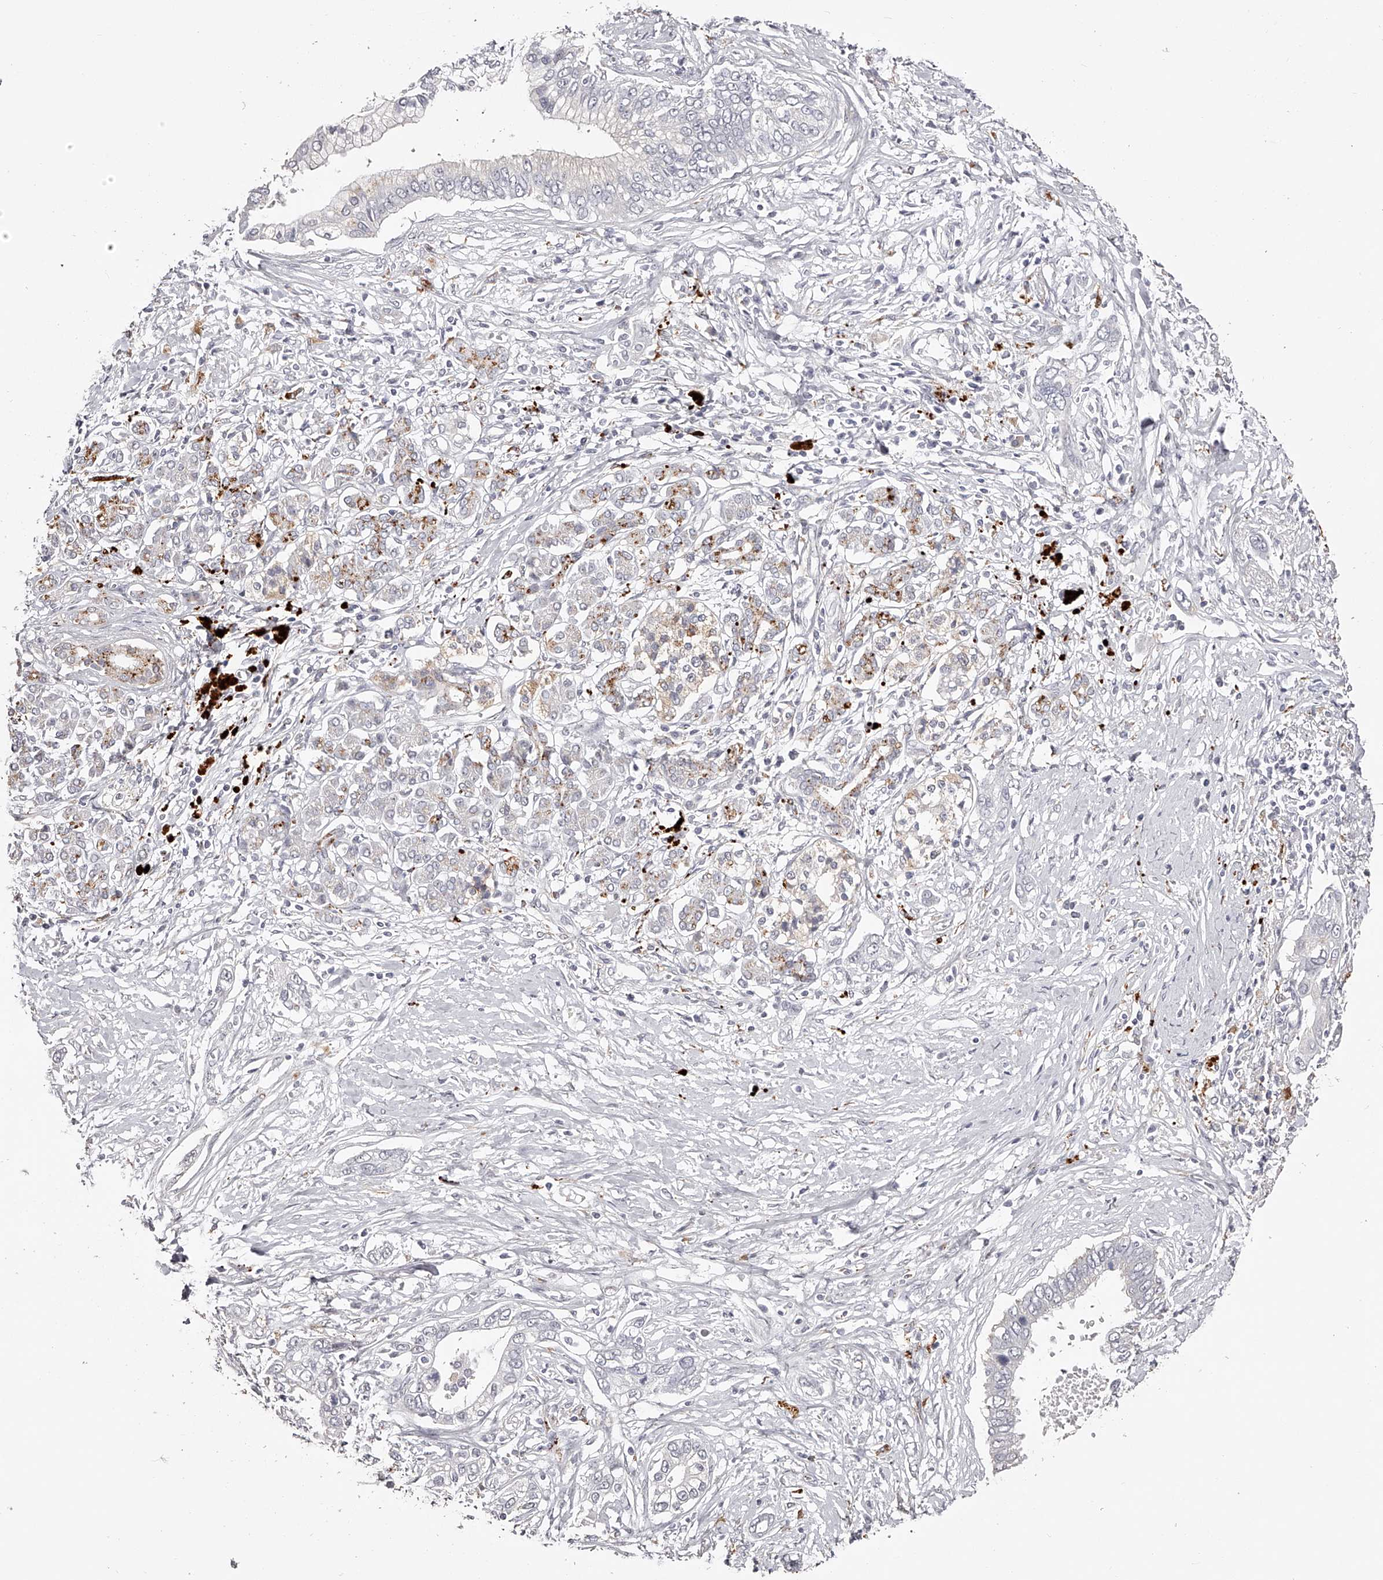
{"staining": {"intensity": "negative", "quantity": "none", "location": "none"}, "tissue": "pancreatic cancer", "cell_type": "Tumor cells", "image_type": "cancer", "snomed": [{"axis": "morphology", "description": "Normal tissue, NOS"}, {"axis": "morphology", "description": "Adenocarcinoma, NOS"}, {"axis": "topography", "description": "Pancreas"}, {"axis": "topography", "description": "Peripheral nerve tissue"}], "caption": "Immunohistochemistry (IHC) photomicrograph of neoplastic tissue: pancreatic adenocarcinoma stained with DAB shows no significant protein staining in tumor cells. (IHC, brightfield microscopy, high magnification).", "gene": "SLC35D3", "patient": {"sex": "male", "age": 59}}